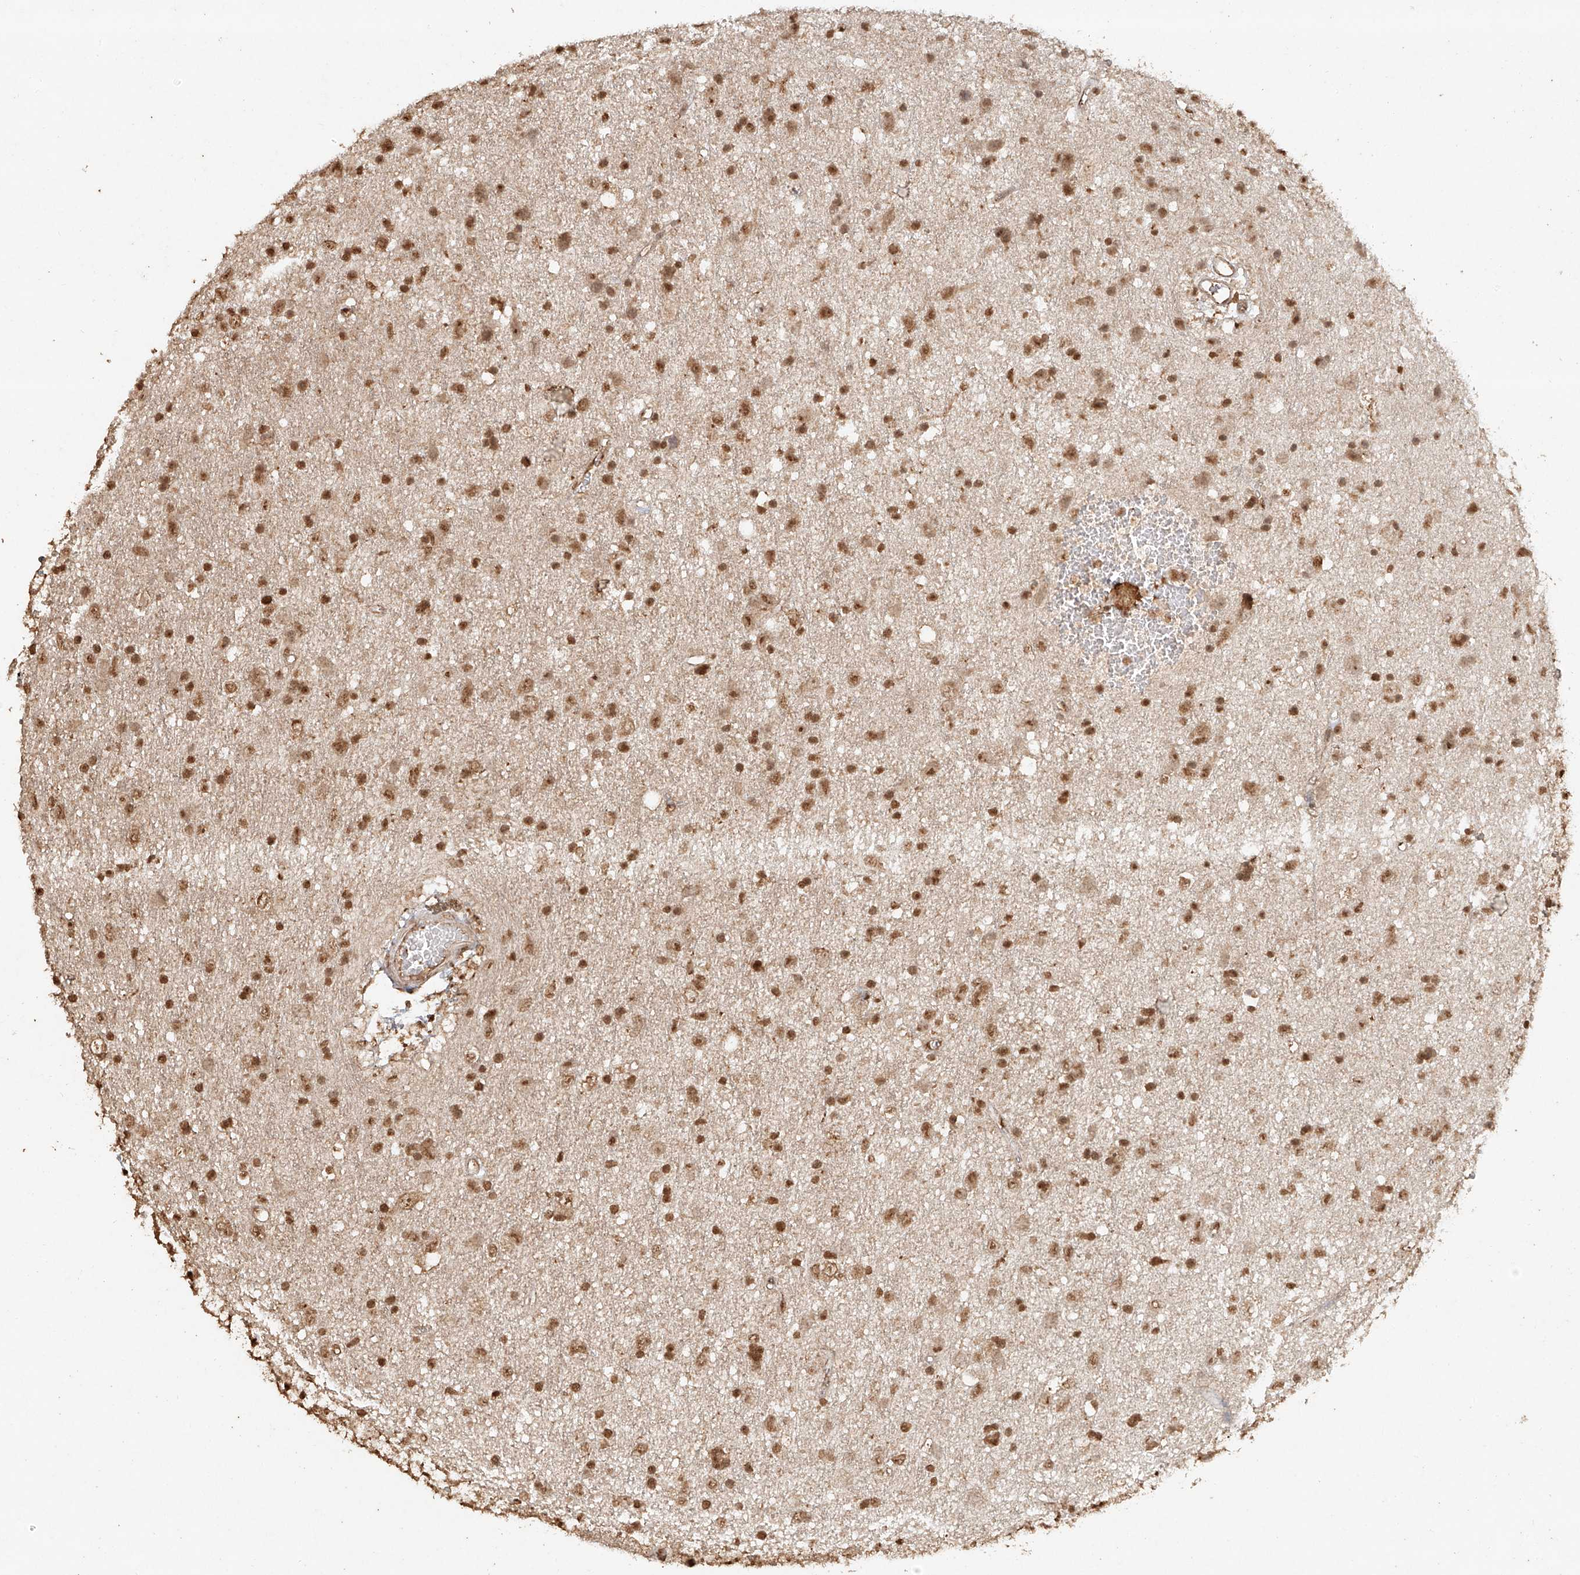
{"staining": {"intensity": "moderate", "quantity": ">75%", "location": "nuclear"}, "tissue": "glioma", "cell_type": "Tumor cells", "image_type": "cancer", "snomed": [{"axis": "morphology", "description": "Glioma, malignant, Low grade"}, {"axis": "topography", "description": "Brain"}], "caption": "Immunohistochemical staining of human low-grade glioma (malignant) reveals moderate nuclear protein expression in approximately >75% of tumor cells. The staining was performed using DAB to visualize the protein expression in brown, while the nuclei were stained in blue with hematoxylin (Magnification: 20x).", "gene": "TIGAR", "patient": {"sex": "male", "age": 77}}